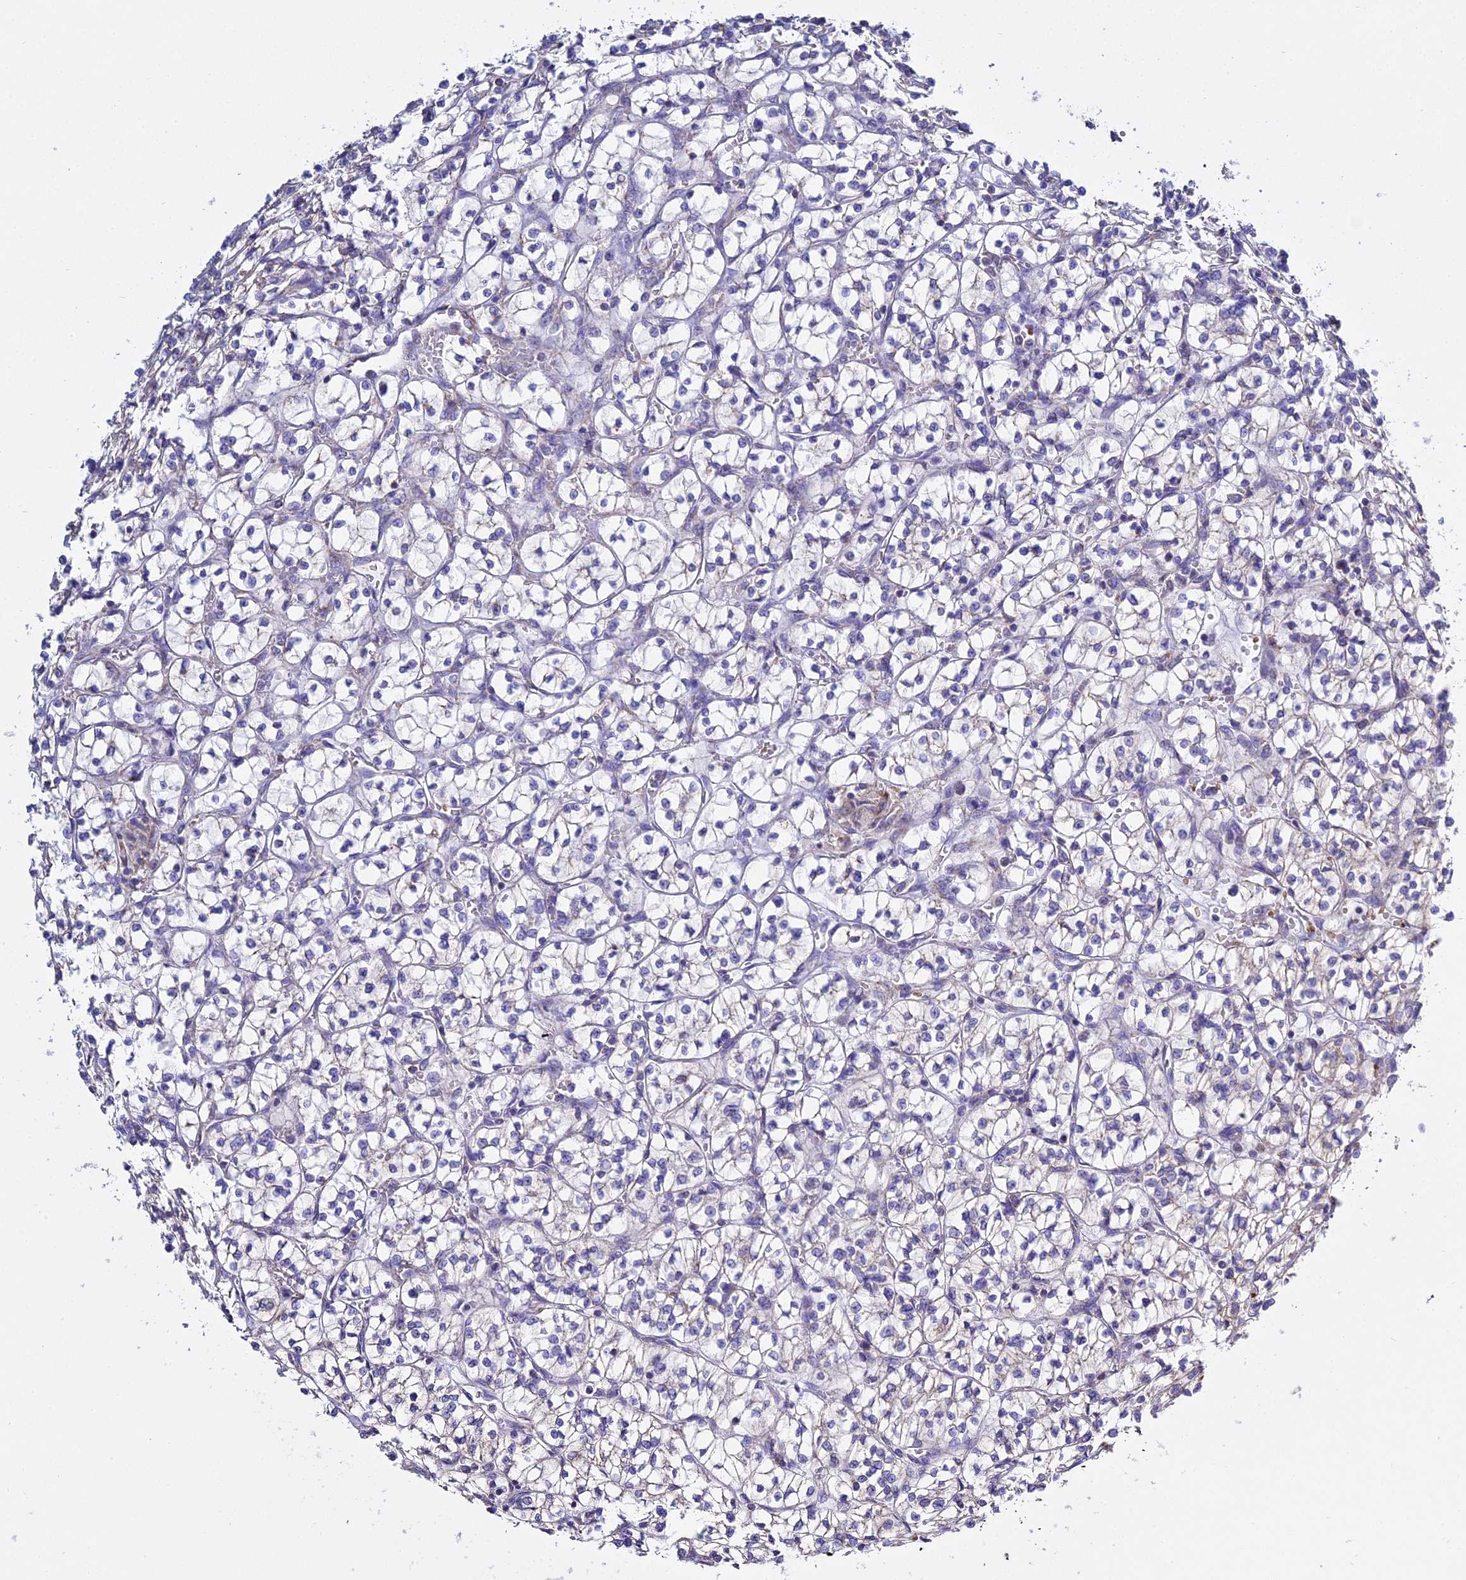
{"staining": {"intensity": "negative", "quantity": "none", "location": "none"}, "tissue": "renal cancer", "cell_type": "Tumor cells", "image_type": "cancer", "snomed": [{"axis": "morphology", "description": "Adenocarcinoma, NOS"}, {"axis": "topography", "description": "Kidney"}], "caption": "The micrograph shows no staining of tumor cells in adenocarcinoma (renal). Nuclei are stained in blue.", "gene": "TYW5", "patient": {"sex": "female", "age": 64}}